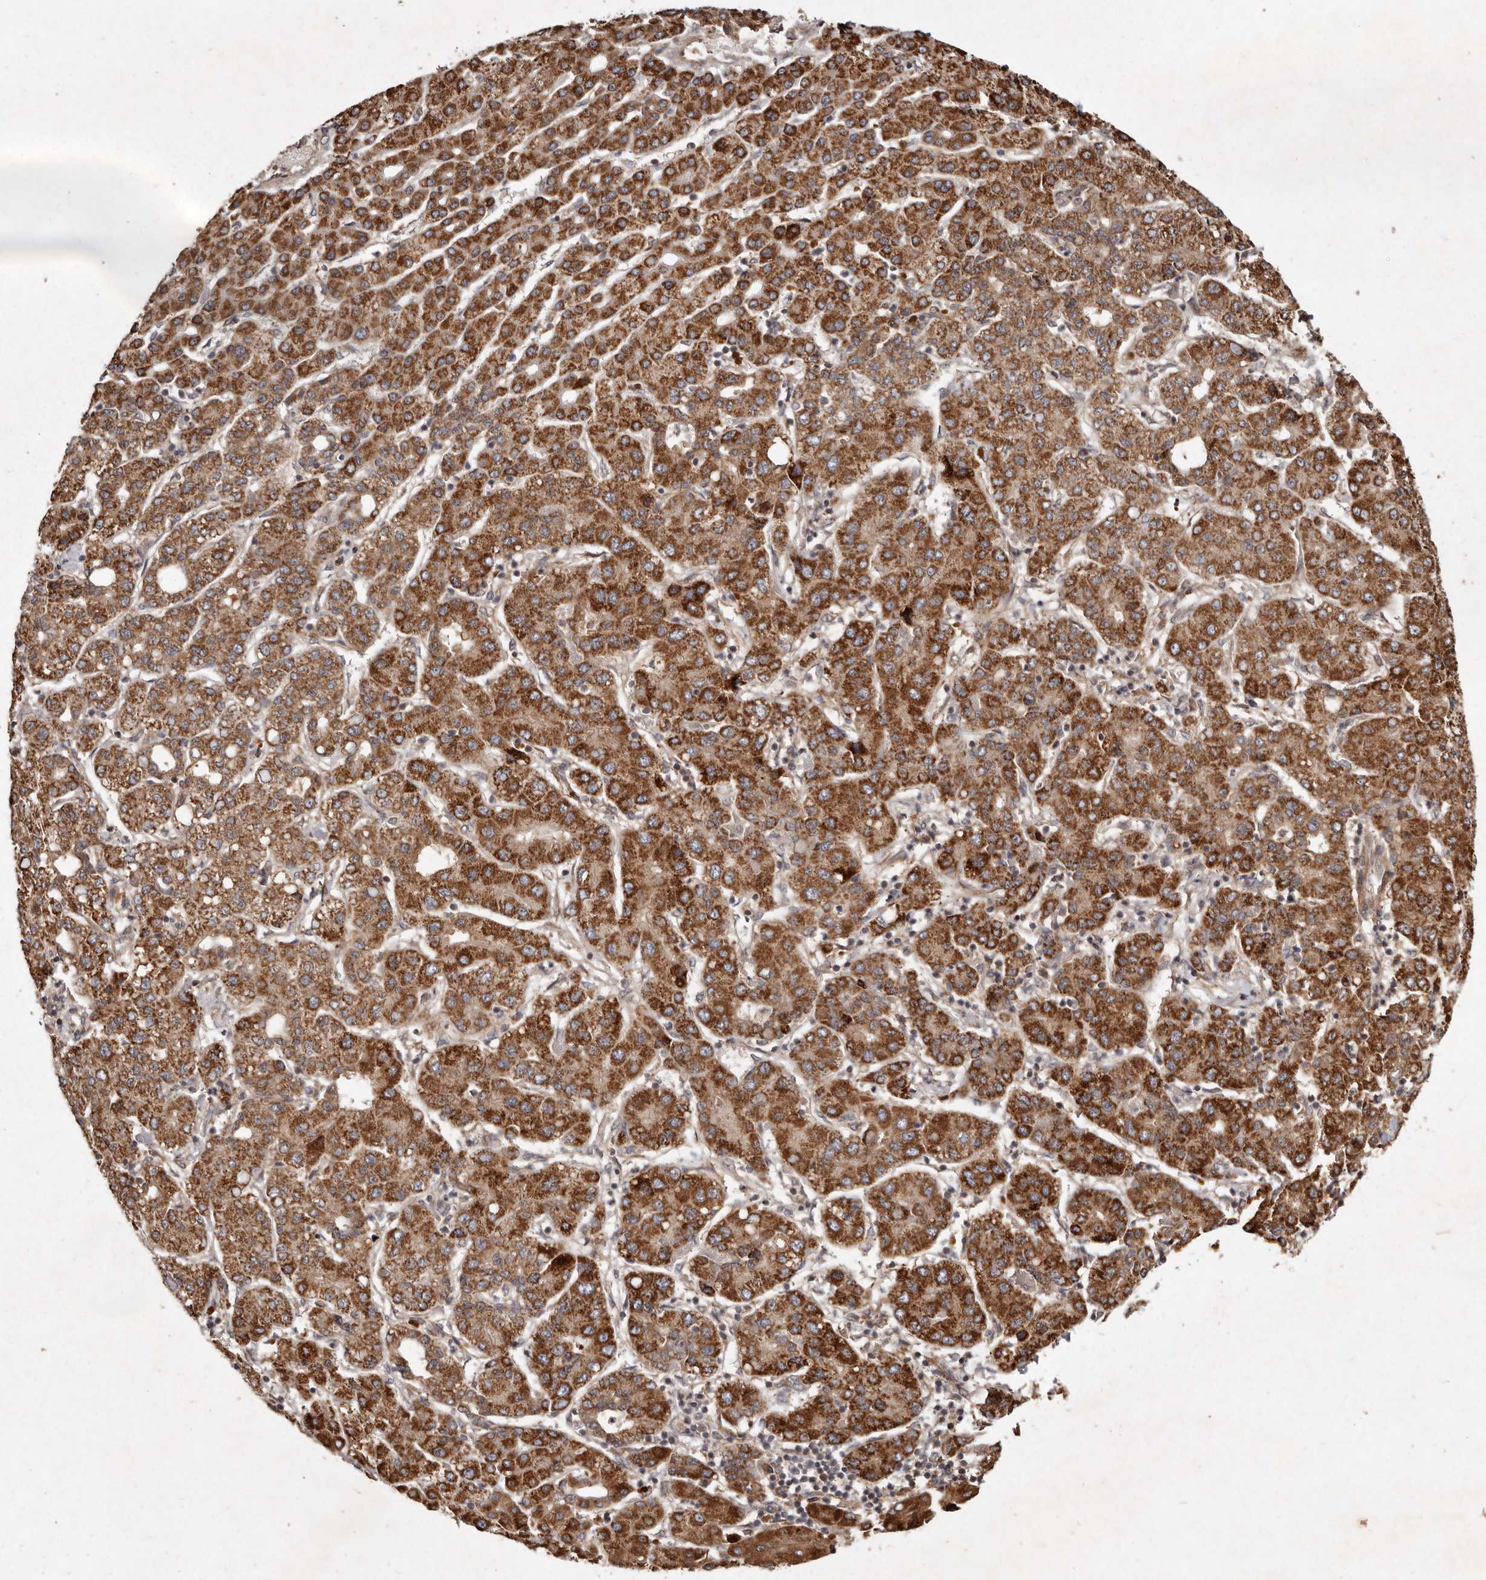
{"staining": {"intensity": "strong", "quantity": ">75%", "location": "cytoplasmic/membranous"}, "tissue": "liver cancer", "cell_type": "Tumor cells", "image_type": "cancer", "snomed": [{"axis": "morphology", "description": "Carcinoma, Hepatocellular, NOS"}, {"axis": "topography", "description": "Liver"}], "caption": "IHC histopathology image of liver cancer (hepatocellular carcinoma) stained for a protein (brown), which demonstrates high levels of strong cytoplasmic/membranous staining in approximately >75% of tumor cells.", "gene": "SEMA3A", "patient": {"sex": "male", "age": 65}}